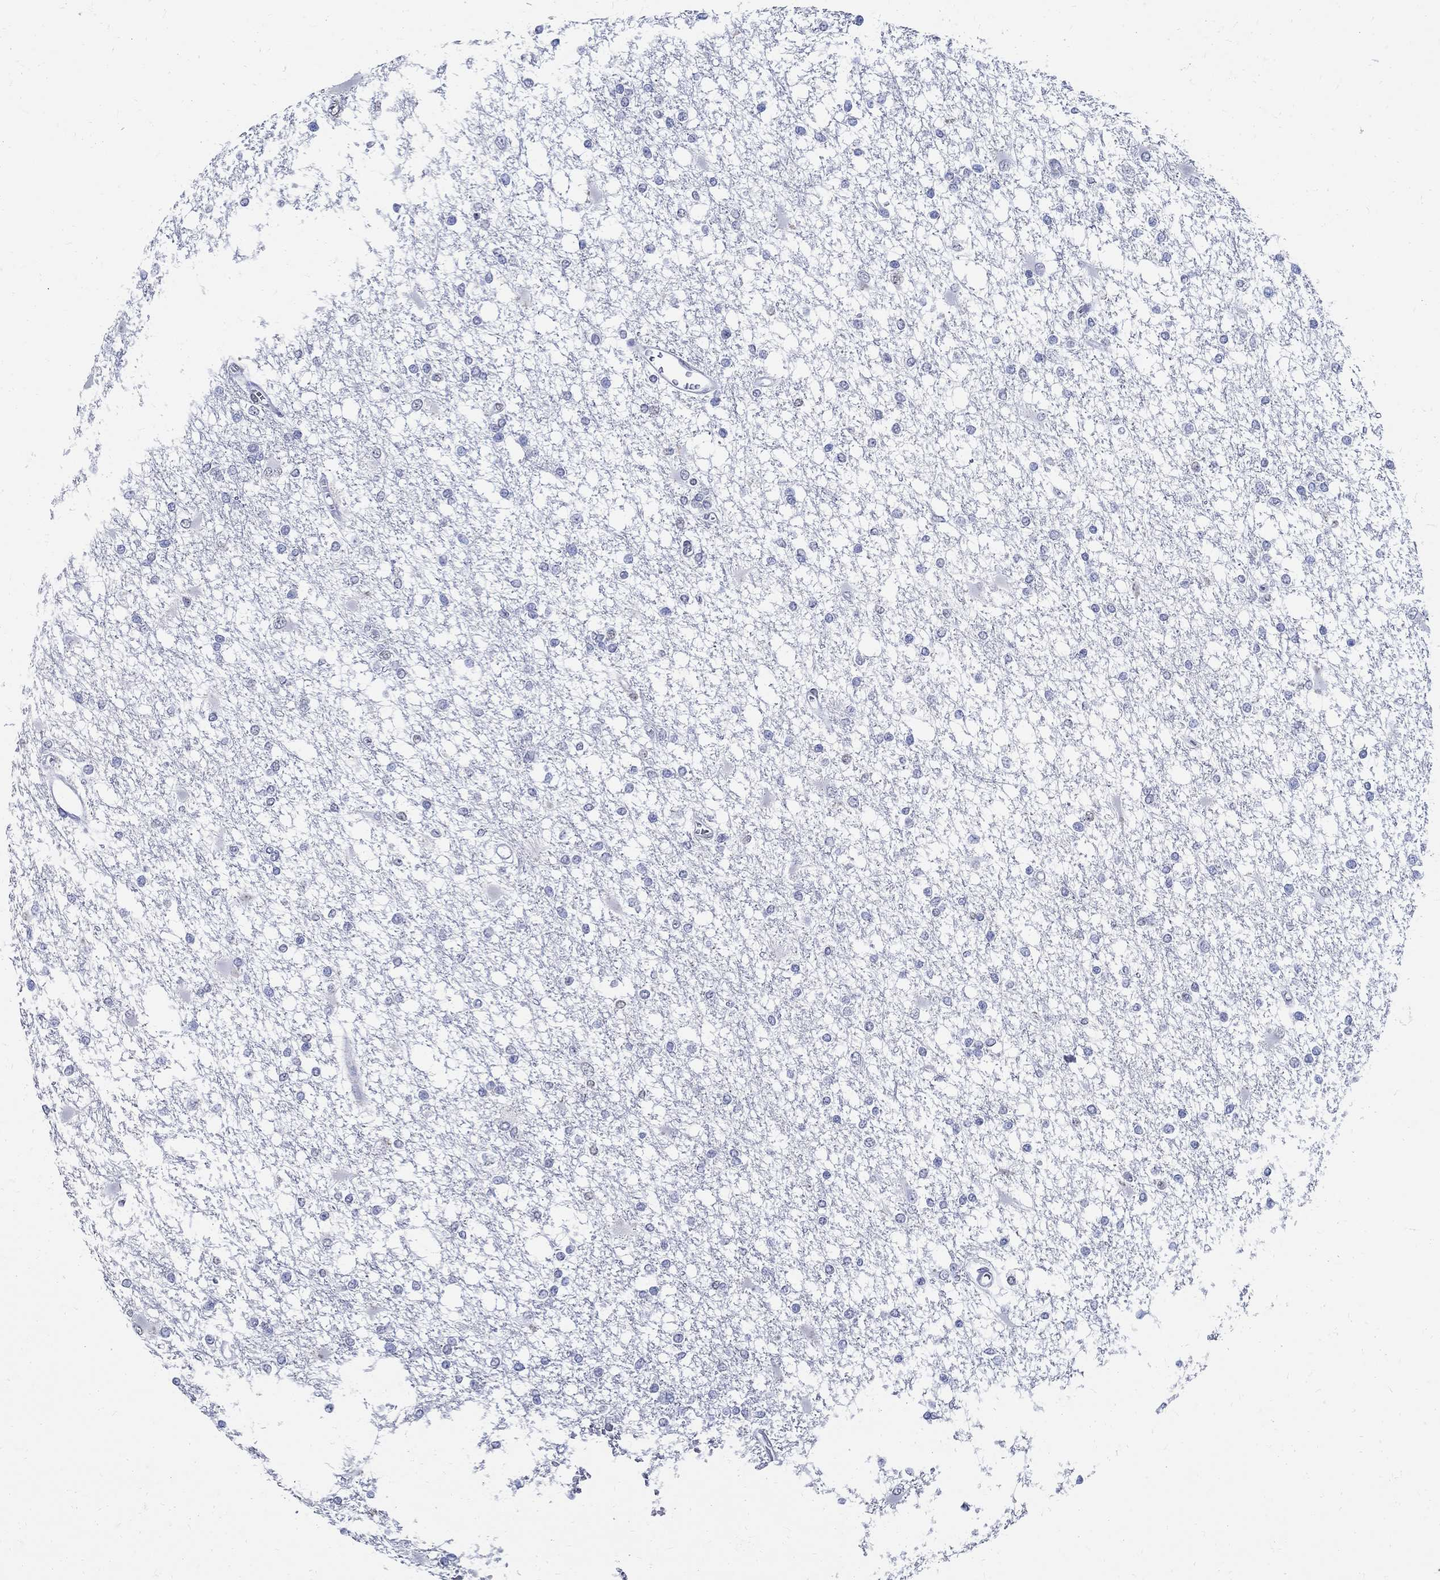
{"staining": {"intensity": "negative", "quantity": "none", "location": "none"}, "tissue": "glioma", "cell_type": "Tumor cells", "image_type": "cancer", "snomed": [{"axis": "morphology", "description": "Glioma, malignant, High grade"}, {"axis": "topography", "description": "Cerebral cortex"}], "caption": "This photomicrograph is of malignant glioma (high-grade) stained with immunohistochemistry to label a protein in brown with the nuclei are counter-stained blue. There is no staining in tumor cells.", "gene": "TSPAN16", "patient": {"sex": "male", "age": 79}}